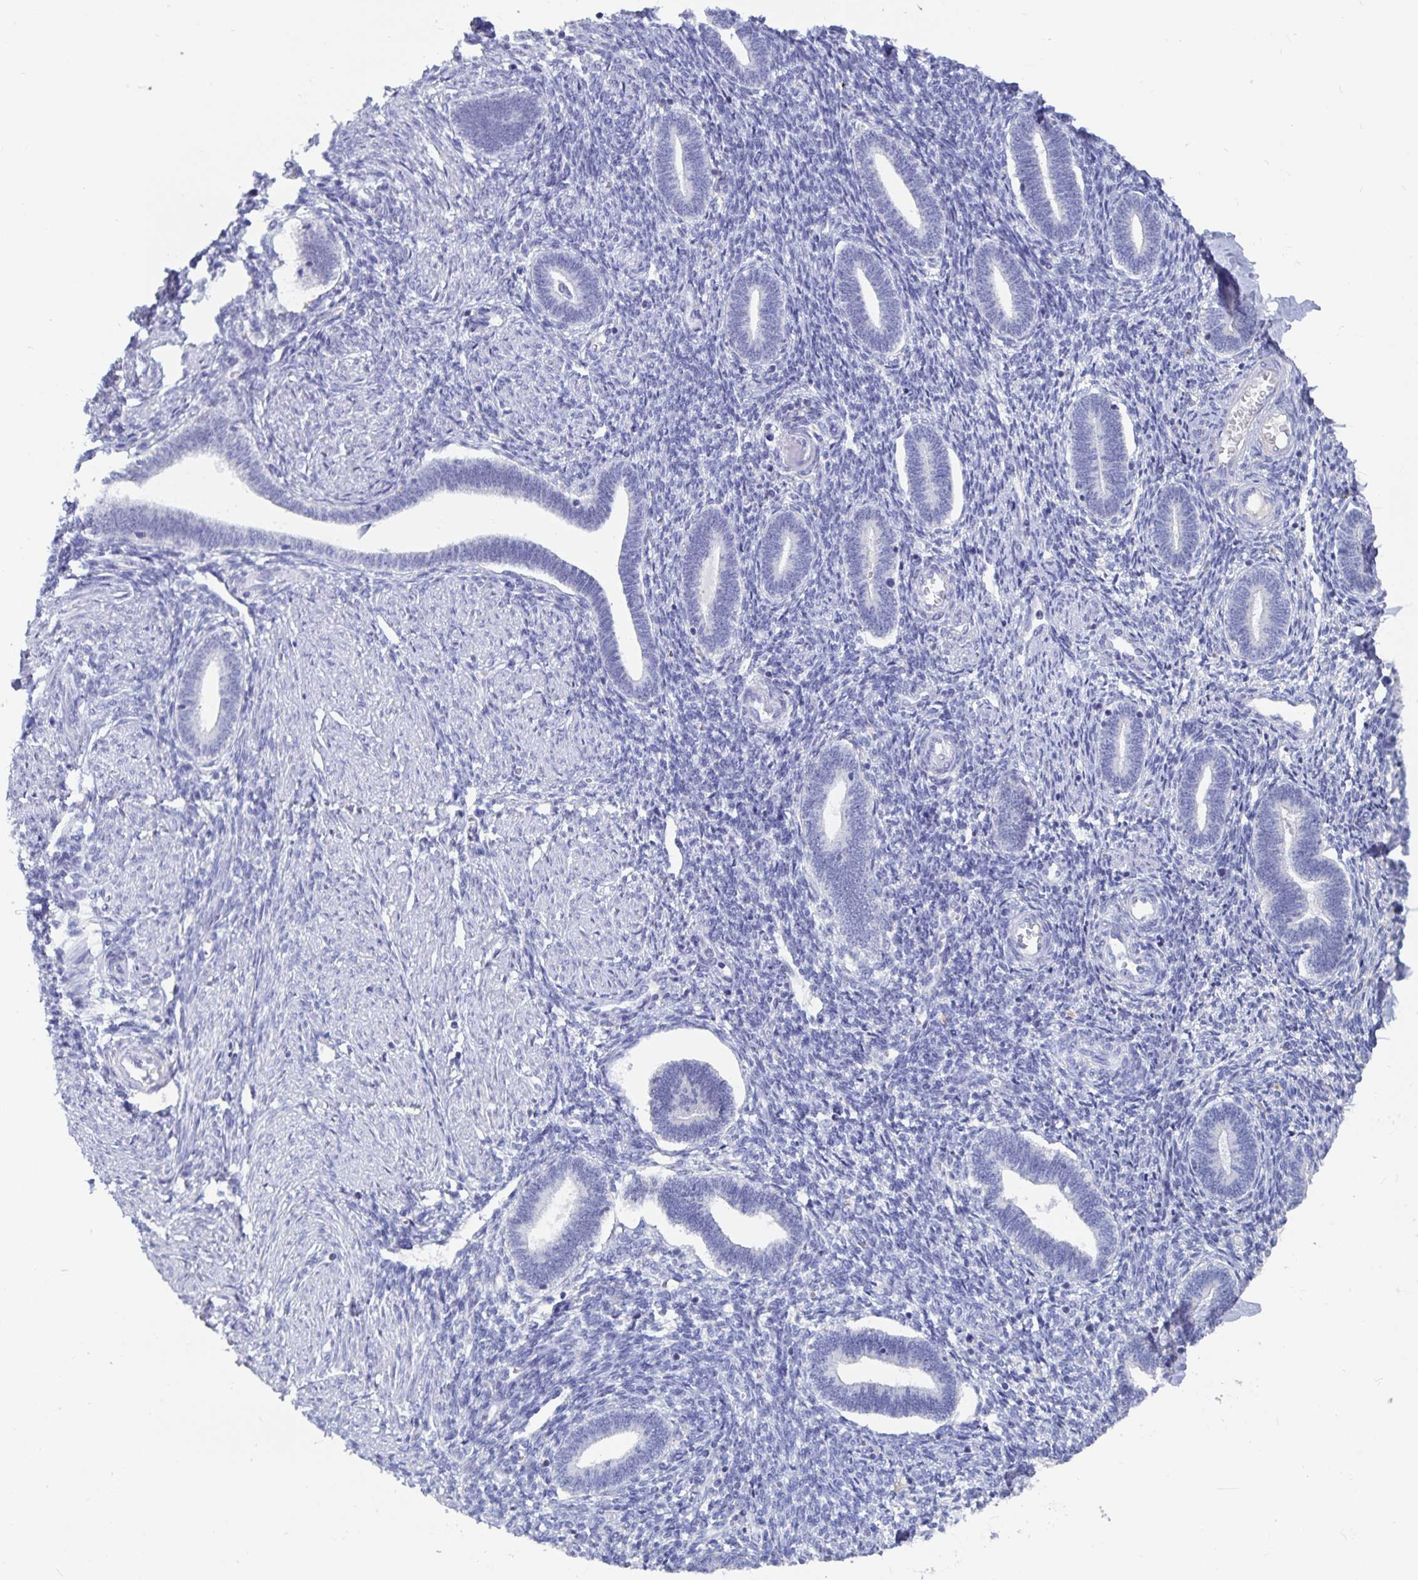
{"staining": {"intensity": "negative", "quantity": "none", "location": "none"}, "tissue": "endometrium", "cell_type": "Cells in endometrial stroma", "image_type": "normal", "snomed": [{"axis": "morphology", "description": "Normal tissue, NOS"}, {"axis": "topography", "description": "Endometrium"}], "caption": "Histopathology image shows no protein positivity in cells in endometrial stroma of benign endometrium.", "gene": "CFAP69", "patient": {"sex": "female", "age": 42}}